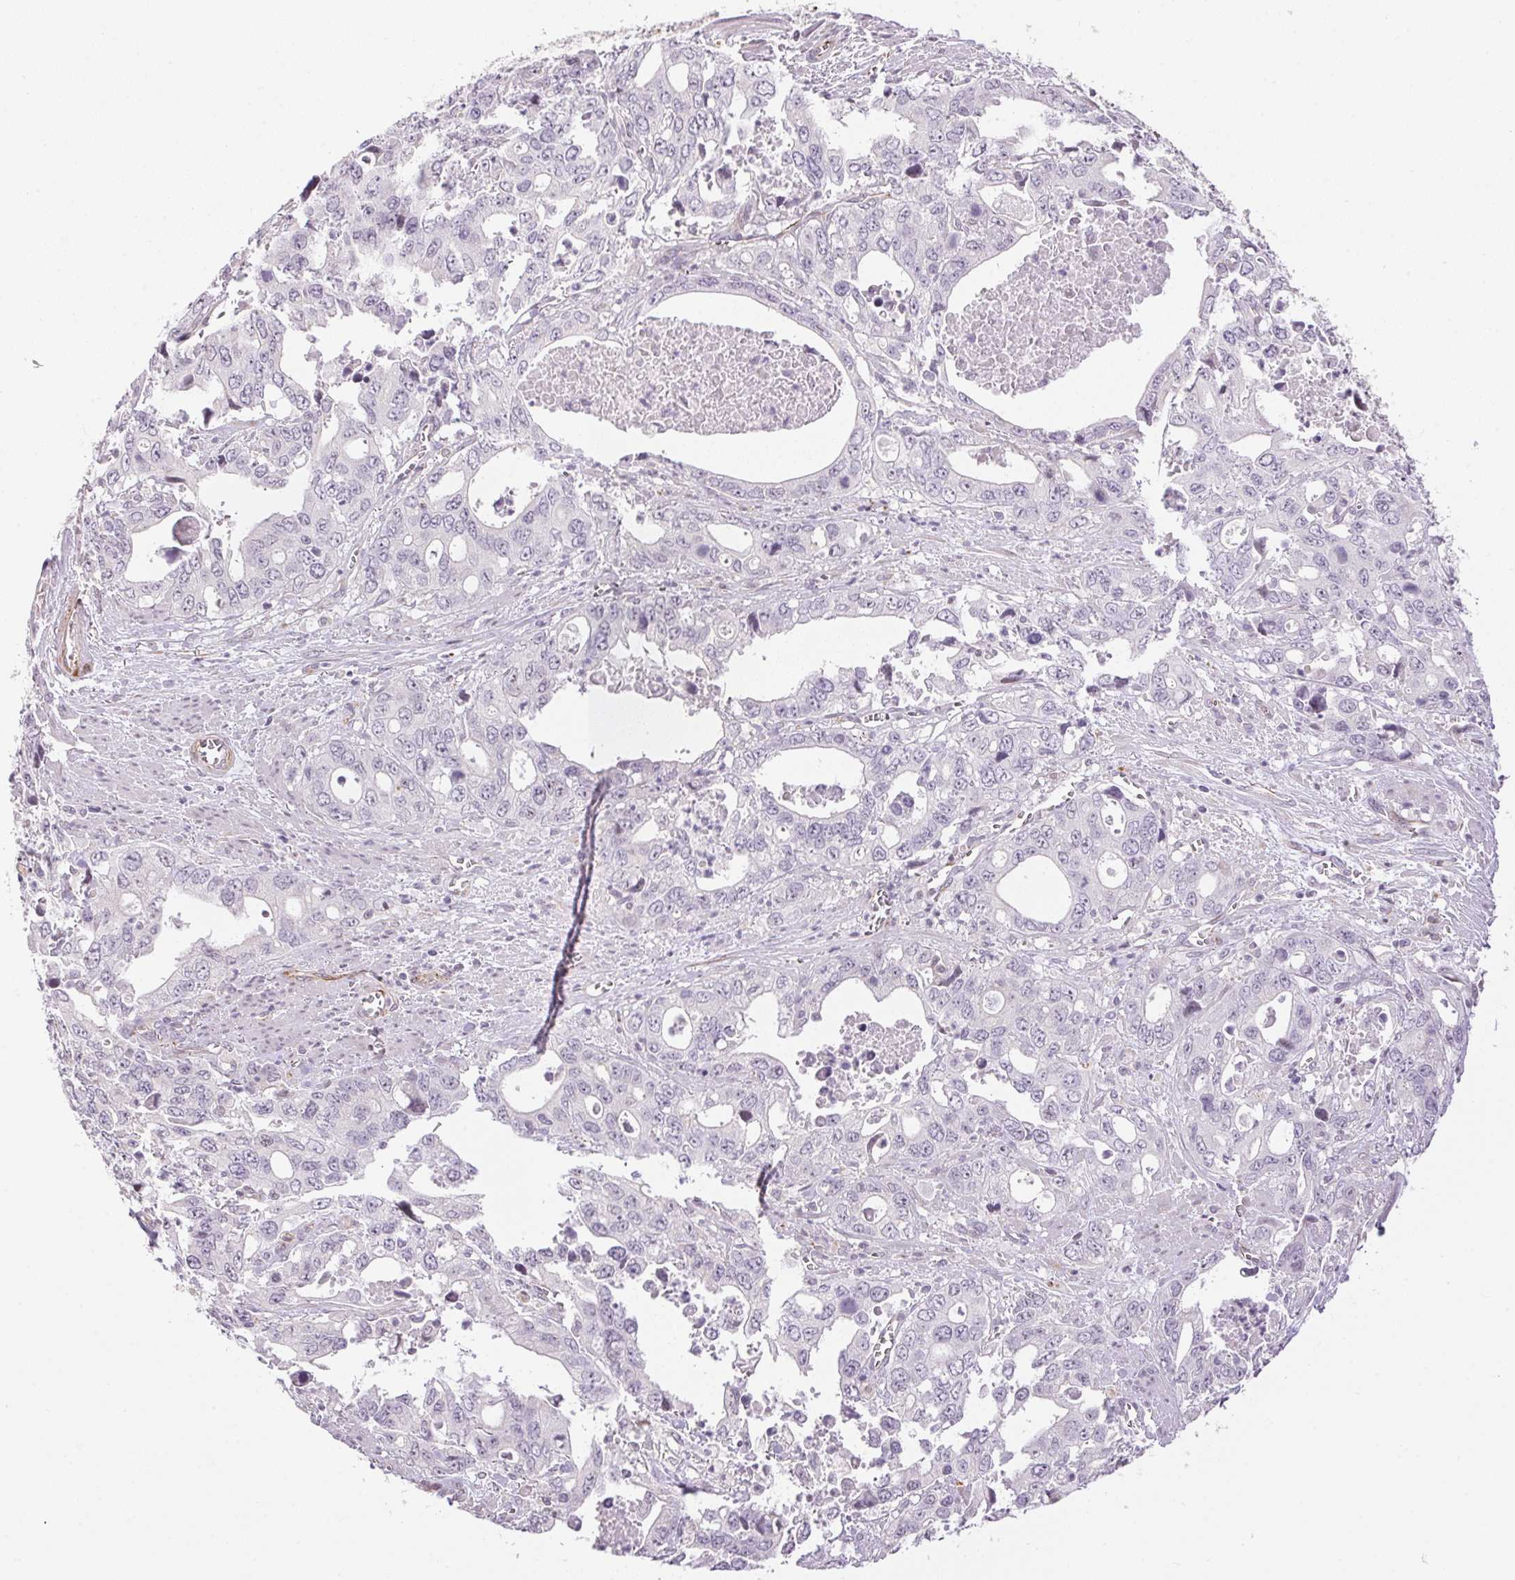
{"staining": {"intensity": "negative", "quantity": "none", "location": "none"}, "tissue": "stomach cancer", "cell_type": "Tumor cells", "image_type": "cancer", "snomed": [{"axis": "morphology", "description": "Adenocarcinoma, NOS"}, {"axis": "topography", "description": "Stomach, upper"}], "caption": "Immunohistochemistry of adenocarcinoma (stomach) shows no staining in tumor cells.", "gene": "GYG2", "patient": {"sex": "male", "age": 74}}